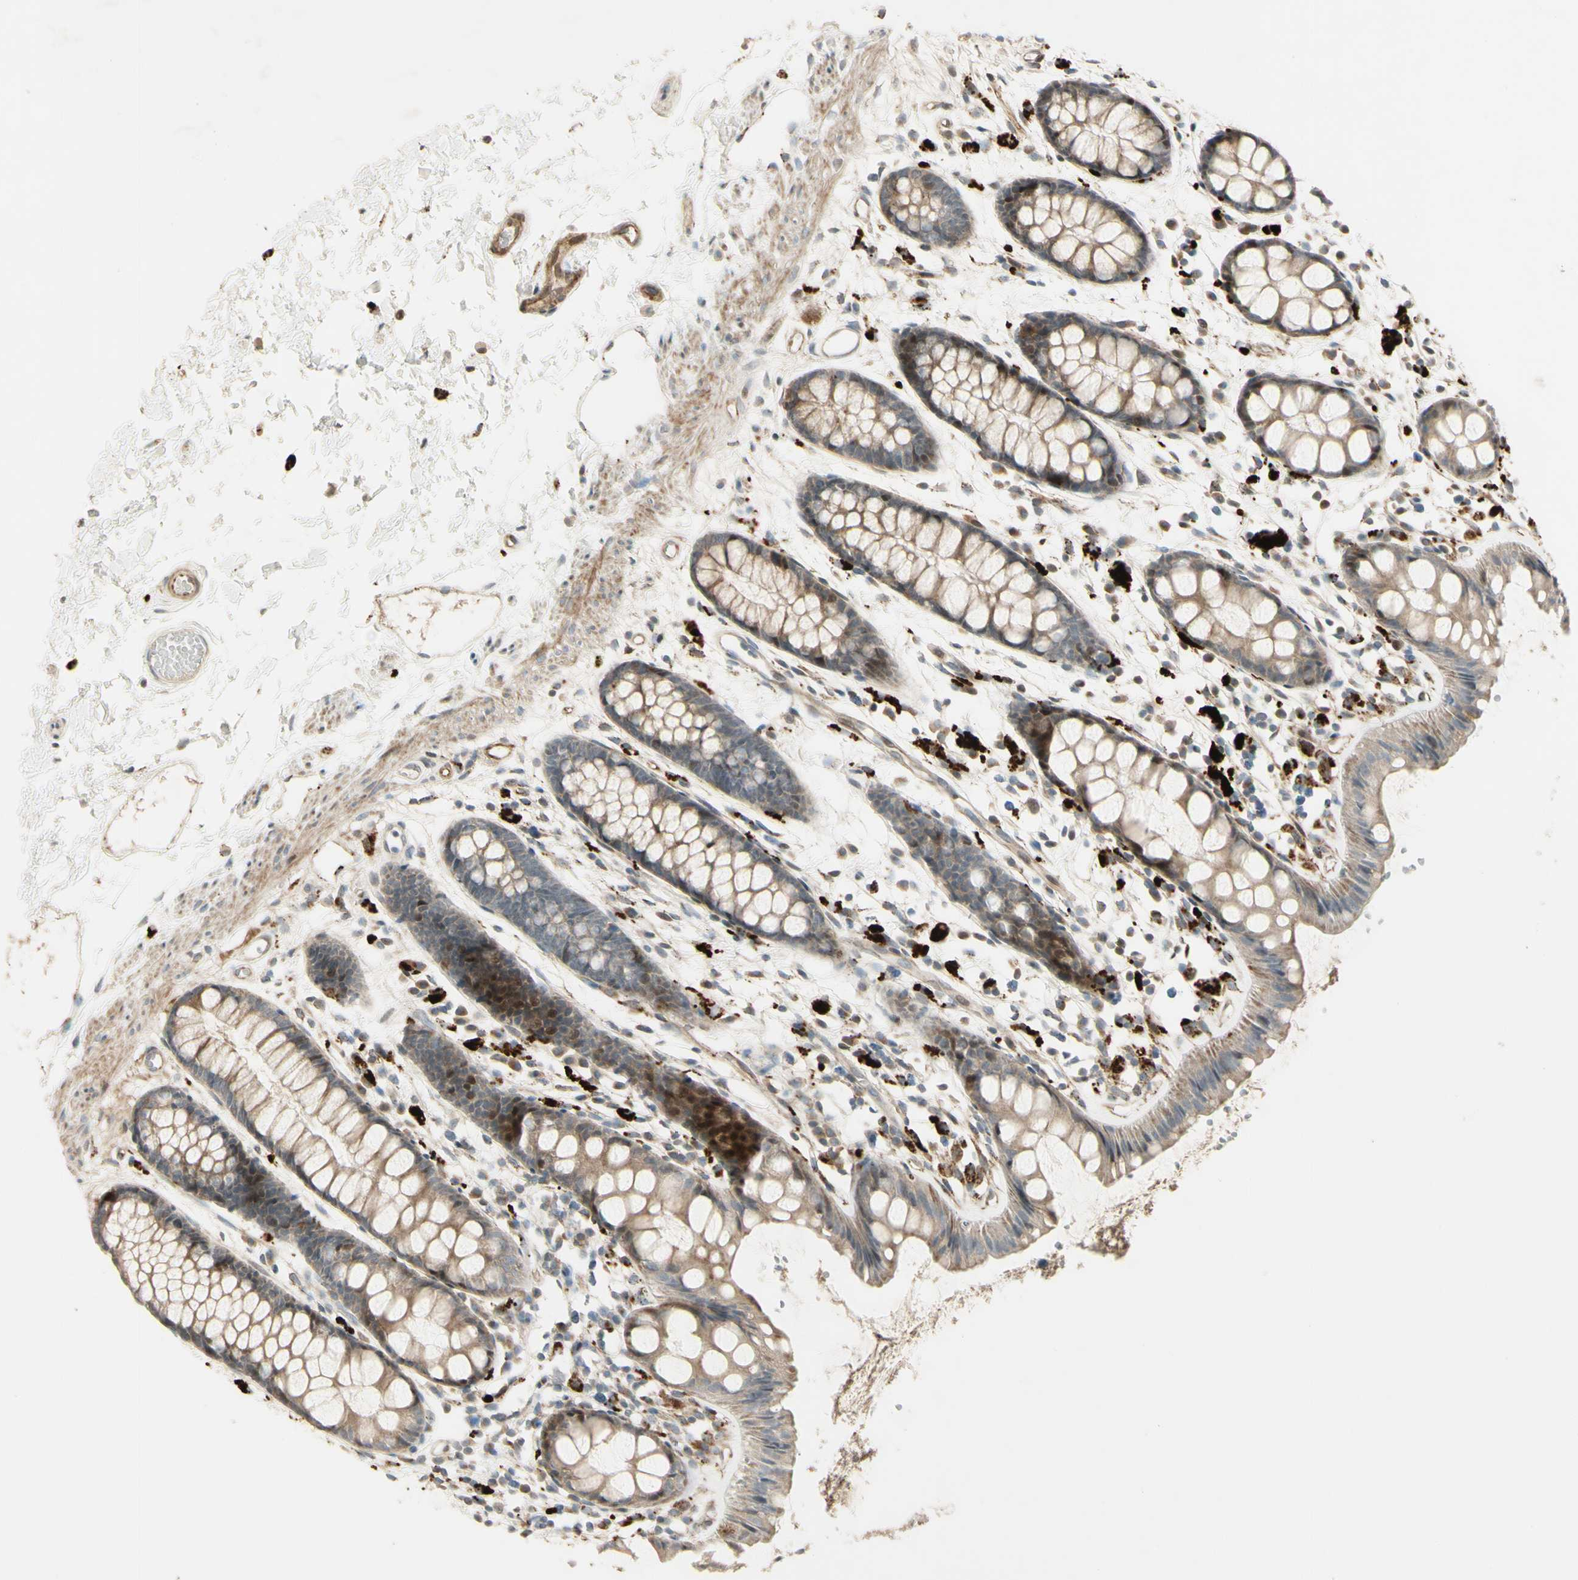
{"staining": {"intensity": "moderate", "quantity": ">75%", "location": "cytoplasmic/membranous"}, "tissue": "rectum", "cell_type": "Glandular cells", "image_type": "normal", "snomed": [{"axis": "morphology", "description": "Normal tissue, NOS"}, {"axis": "topography", "description": "Rectum"}], "caption": "The photomicrograph exhibits staining of normal rectum, revealing moderate cytoplasmic/membranous protein staining (brown color) within glandular cells.", "gene": "NDFIP1", "patient": {"sex": "female", "age": 66}}